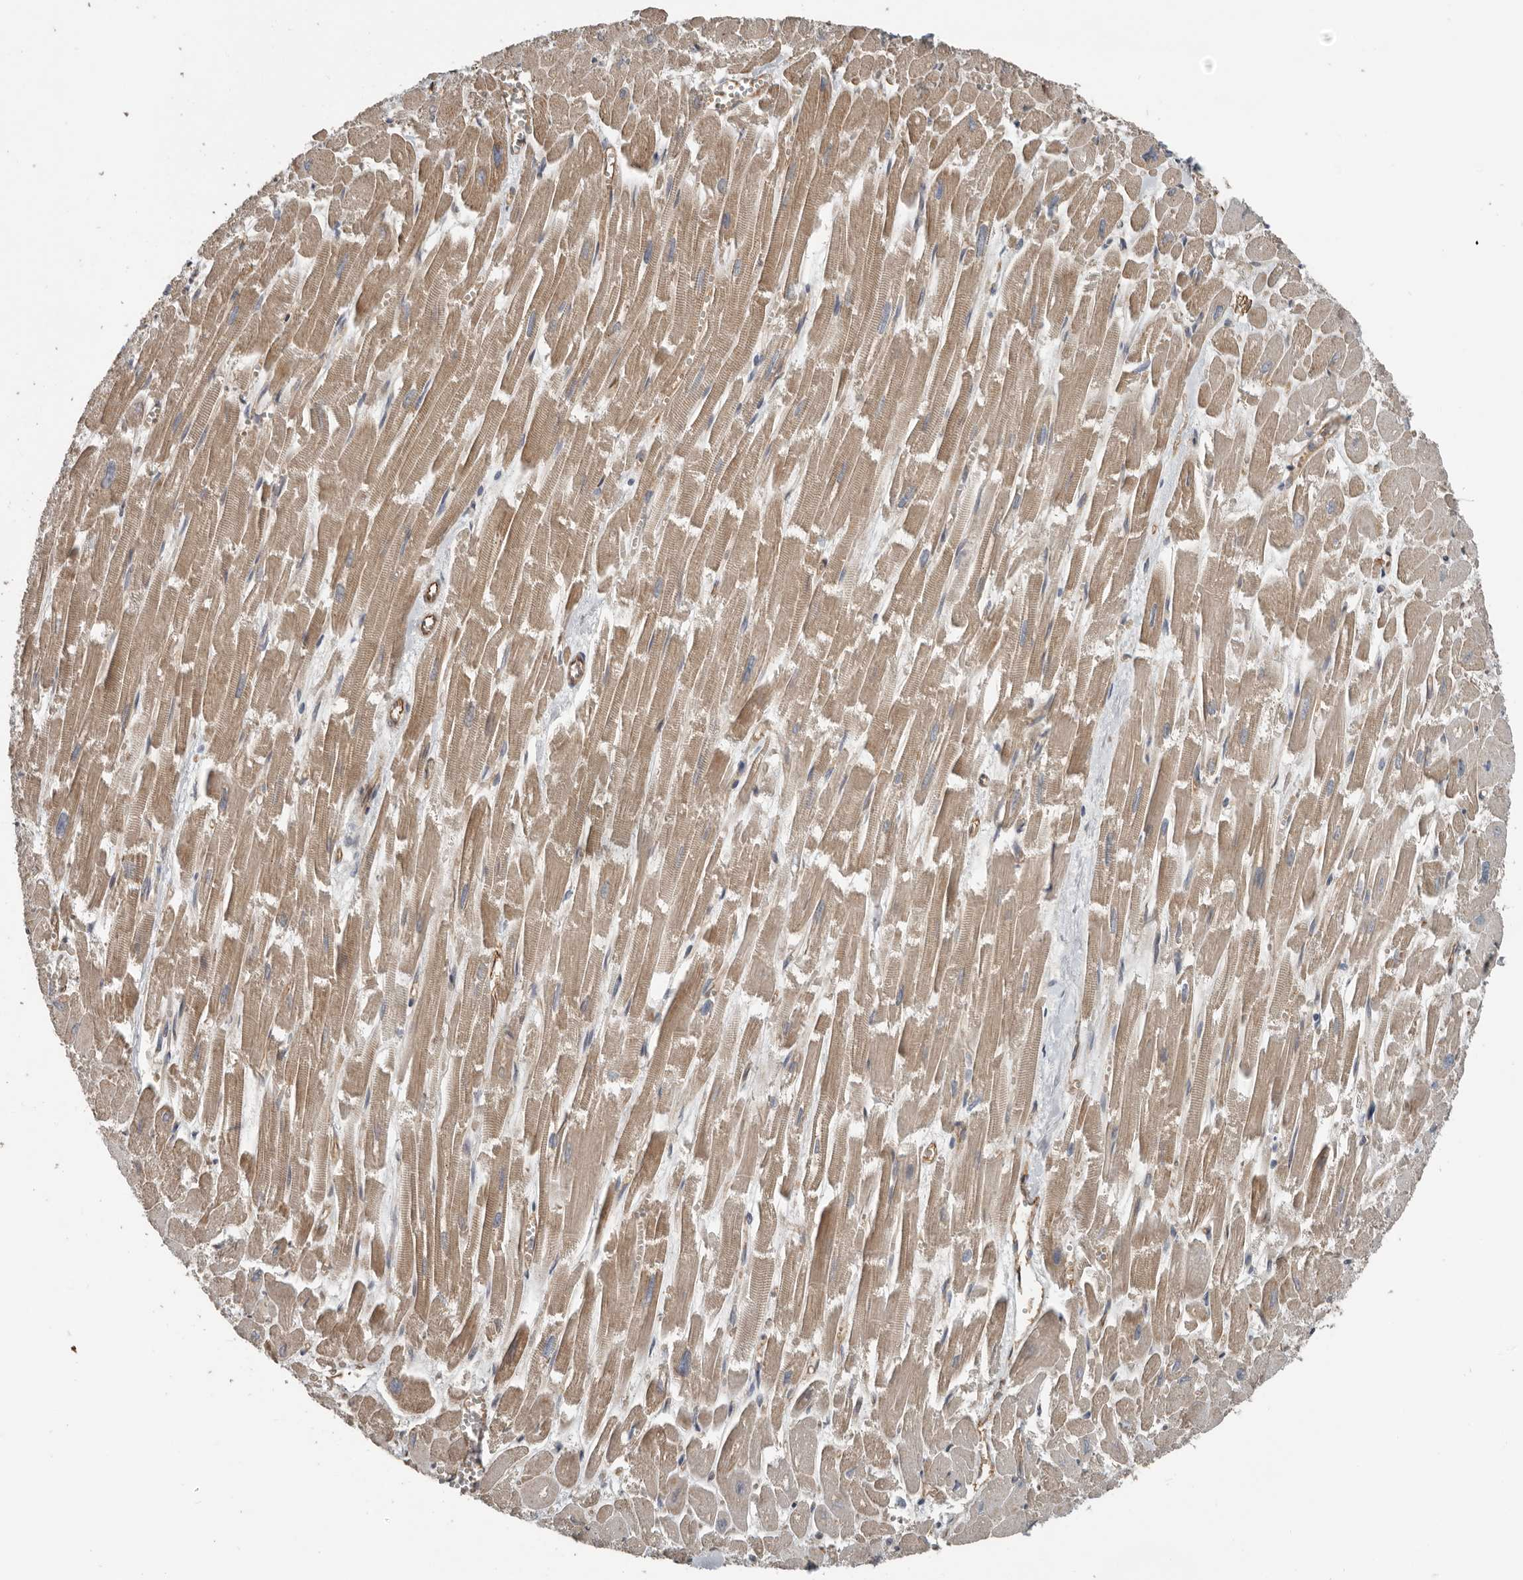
{"staining": {"intensity": "moderate", "quantity": ">75%", "location": "cytoplasmic/membranous"}, "tissue": "heart muscle", "cell_type": "Cardiomyocytes", "image_type": "normal", "snomed": [{"axis": "morphology", "description": "Normal tissue, NOS"}, {"axis": "topography", "description": "Heart"}], "caption": "Brown immunohistochemical staining in normal heart muscle demonstrates moderate cytoplasmic/membranous expression in approximately >75% of cardiomyocytes. The staining was performed using DAB, with brown indicating positive protein expression. Nuclei are stained blue with hematoxylin.", "gene": "YOD1", "patient": {"sex": "male", "age": 54}}